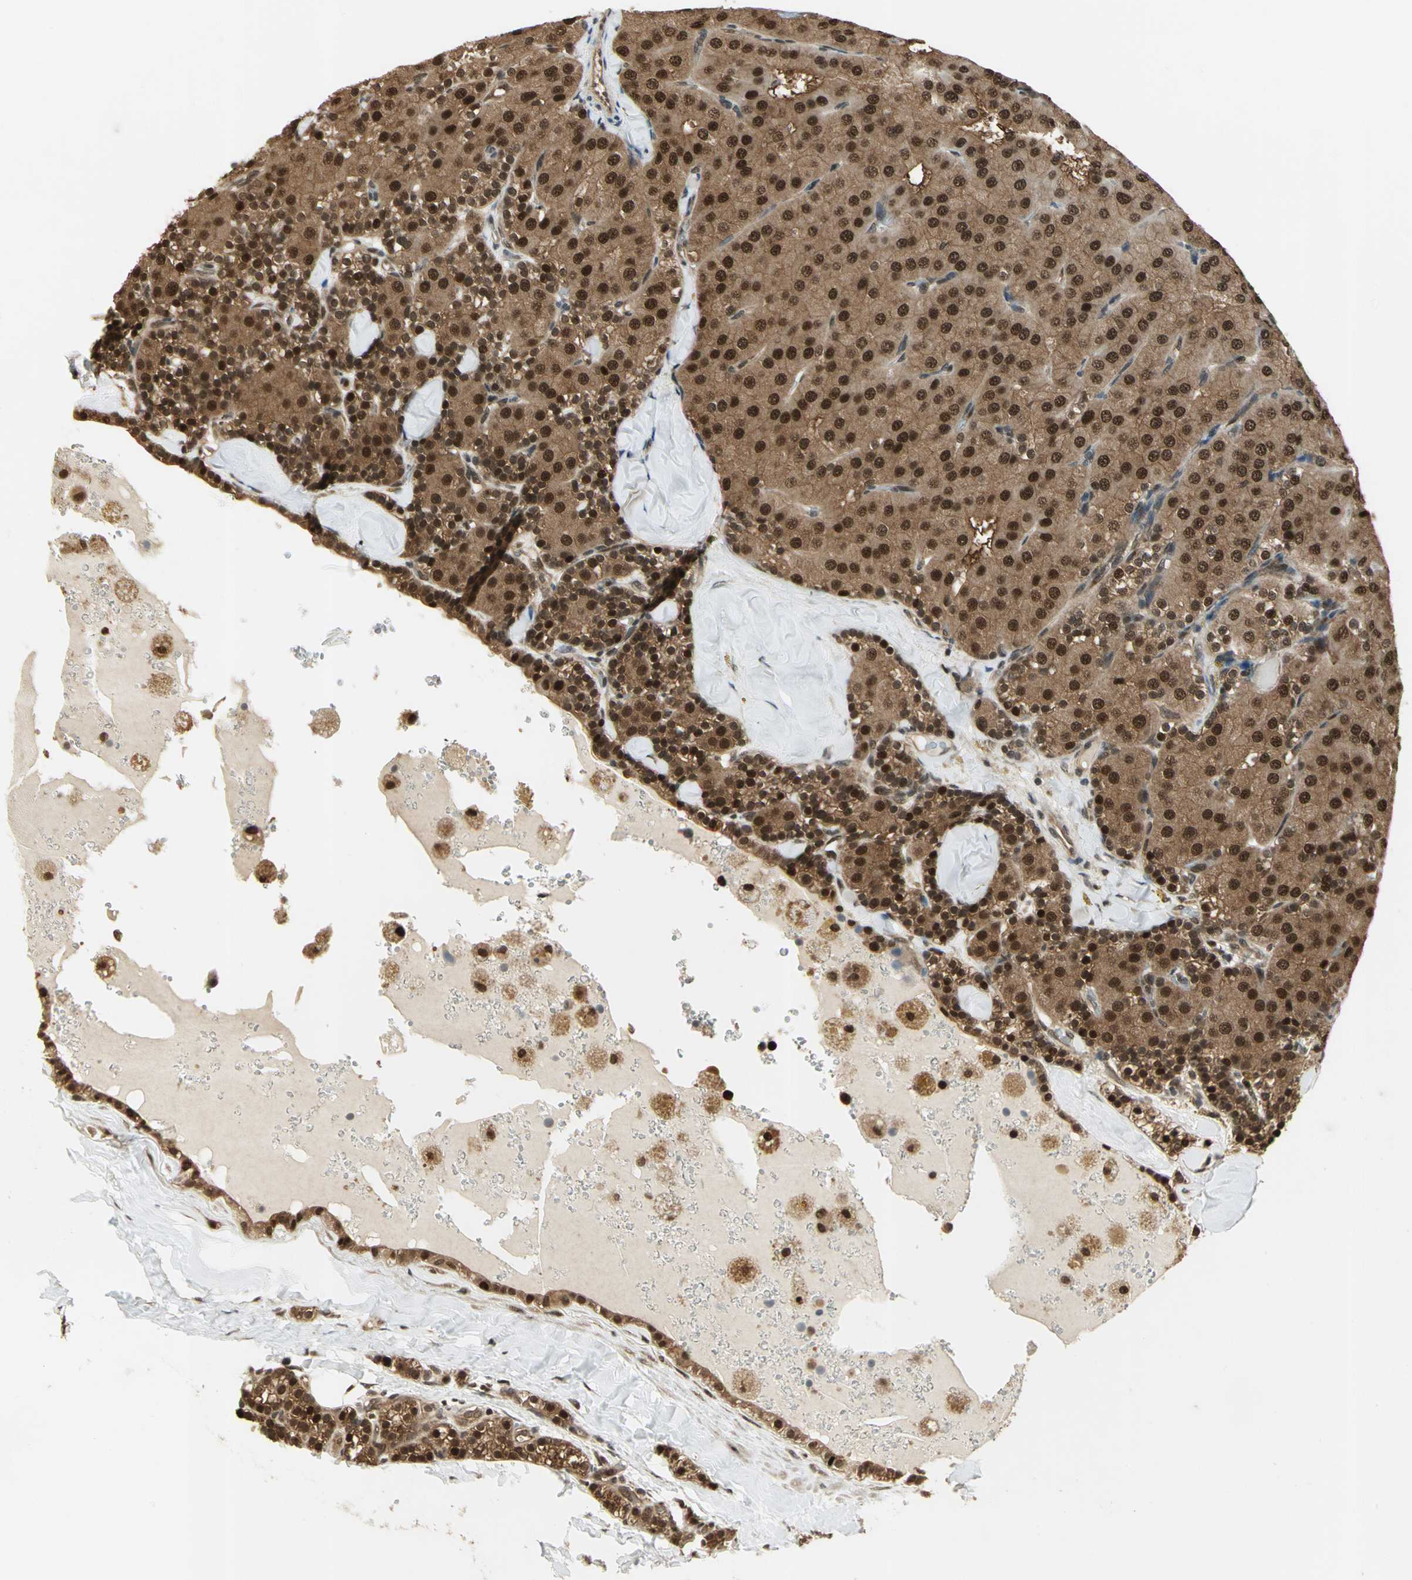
{"staining": {"intensity": "strong", "quantity": ">75%", "location": "cytoplasmic/membranous,nuclear"}, "tissue": "parathyroid gland", "cell_type": "Glandular cells", "image_type": "normal", "snomed": [{"axis": "morphology", "description": "Normal tissue, NOS"}, {"axis": "morphology", "description": "Adenoma, NOS"}, {"axis": "topography", "description": "Parathyroid gland"}], "caption": "Brown immunohistochemical staining in normal parathyroid gland shows strong cytoplasmic/membranous,nuclear expression in approximately >75% of glandular cells. (Brightfield microscopy of DAB IHC at high magnification).", "gene": "PSMC3", "patient": {"sex": "female", "age": 86}}